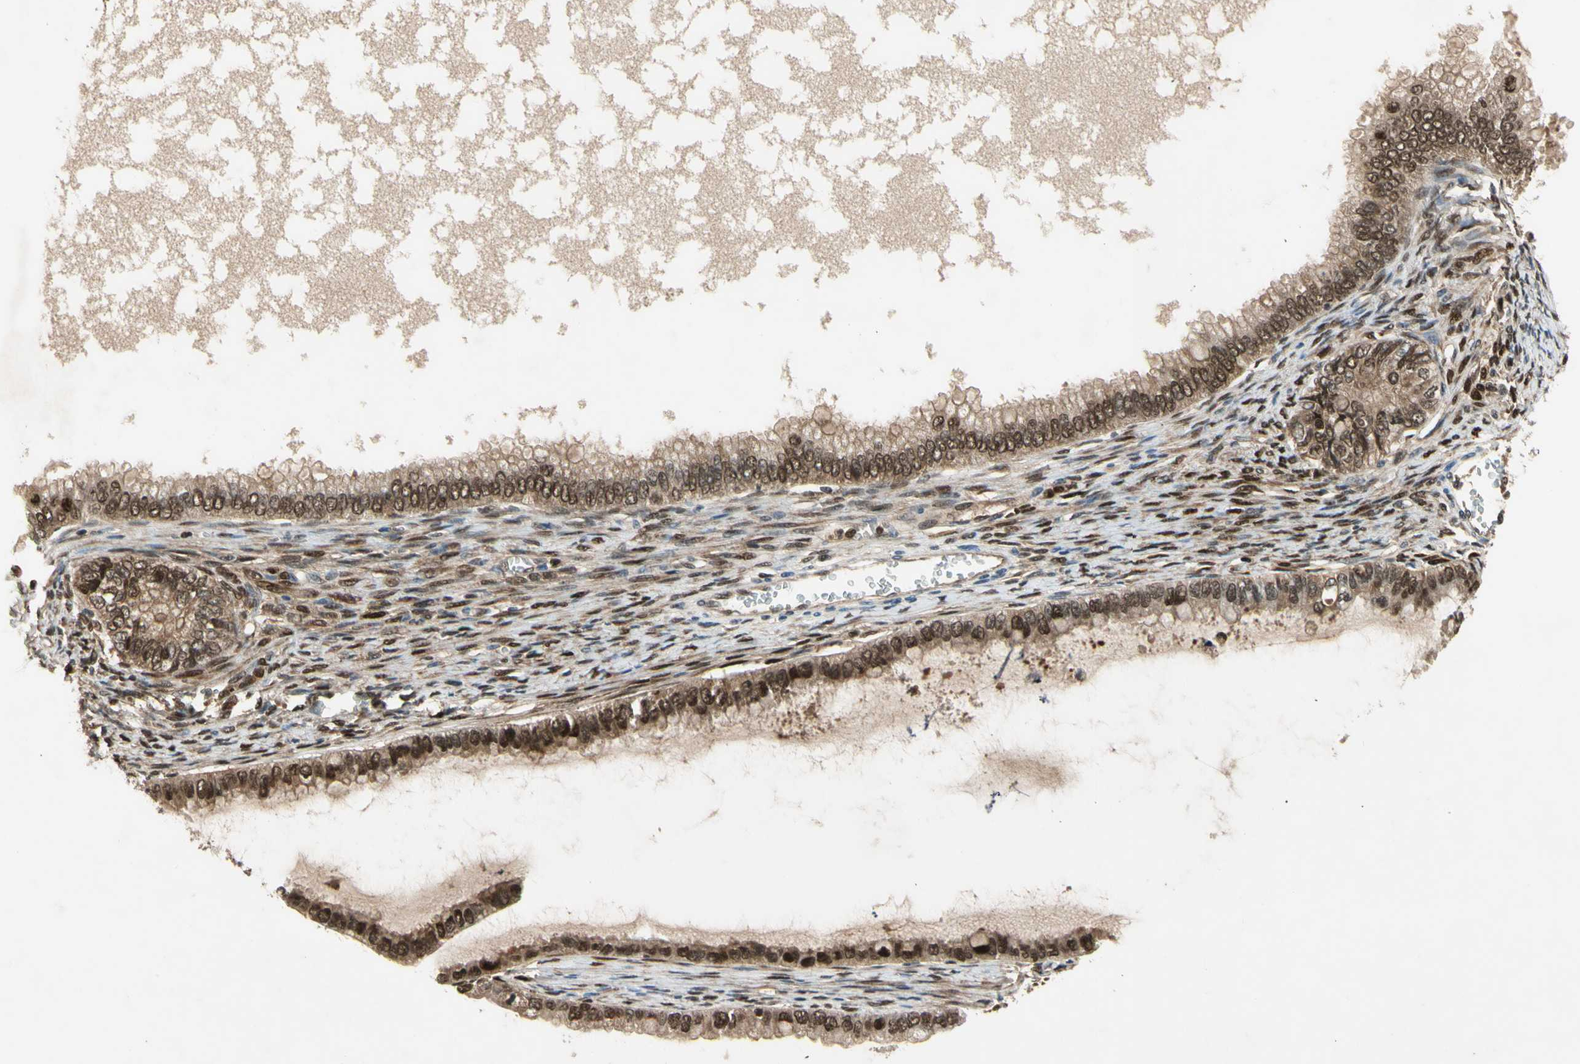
{"staining": {"intensity": "weak", "quantity": ">75%", "location": "cytoplasmic/membranous,nuclear"}, "tissue": "ovarian cancer", "cell_type": "Tumor cells", "image_type": "cancer", "snomed": [{"axis": "morphology", "description": "Cystadenocarcinoma, mucinous, NOS"}, {"axis": "topography", "description": "Ovary"}], "caption": "A histopathology image of human ovarian mucinous cystadenocarcinoma stained for a protein displays weak cytoplasmic/membranous and nuclear brown staining in tumor cells. Using DAB (brown) and hematoxylin (blue) stains, captured at high magnification using brightfield microscopy.", "gene": "GSR", "patient": {"sex": "female", "age": 80}}